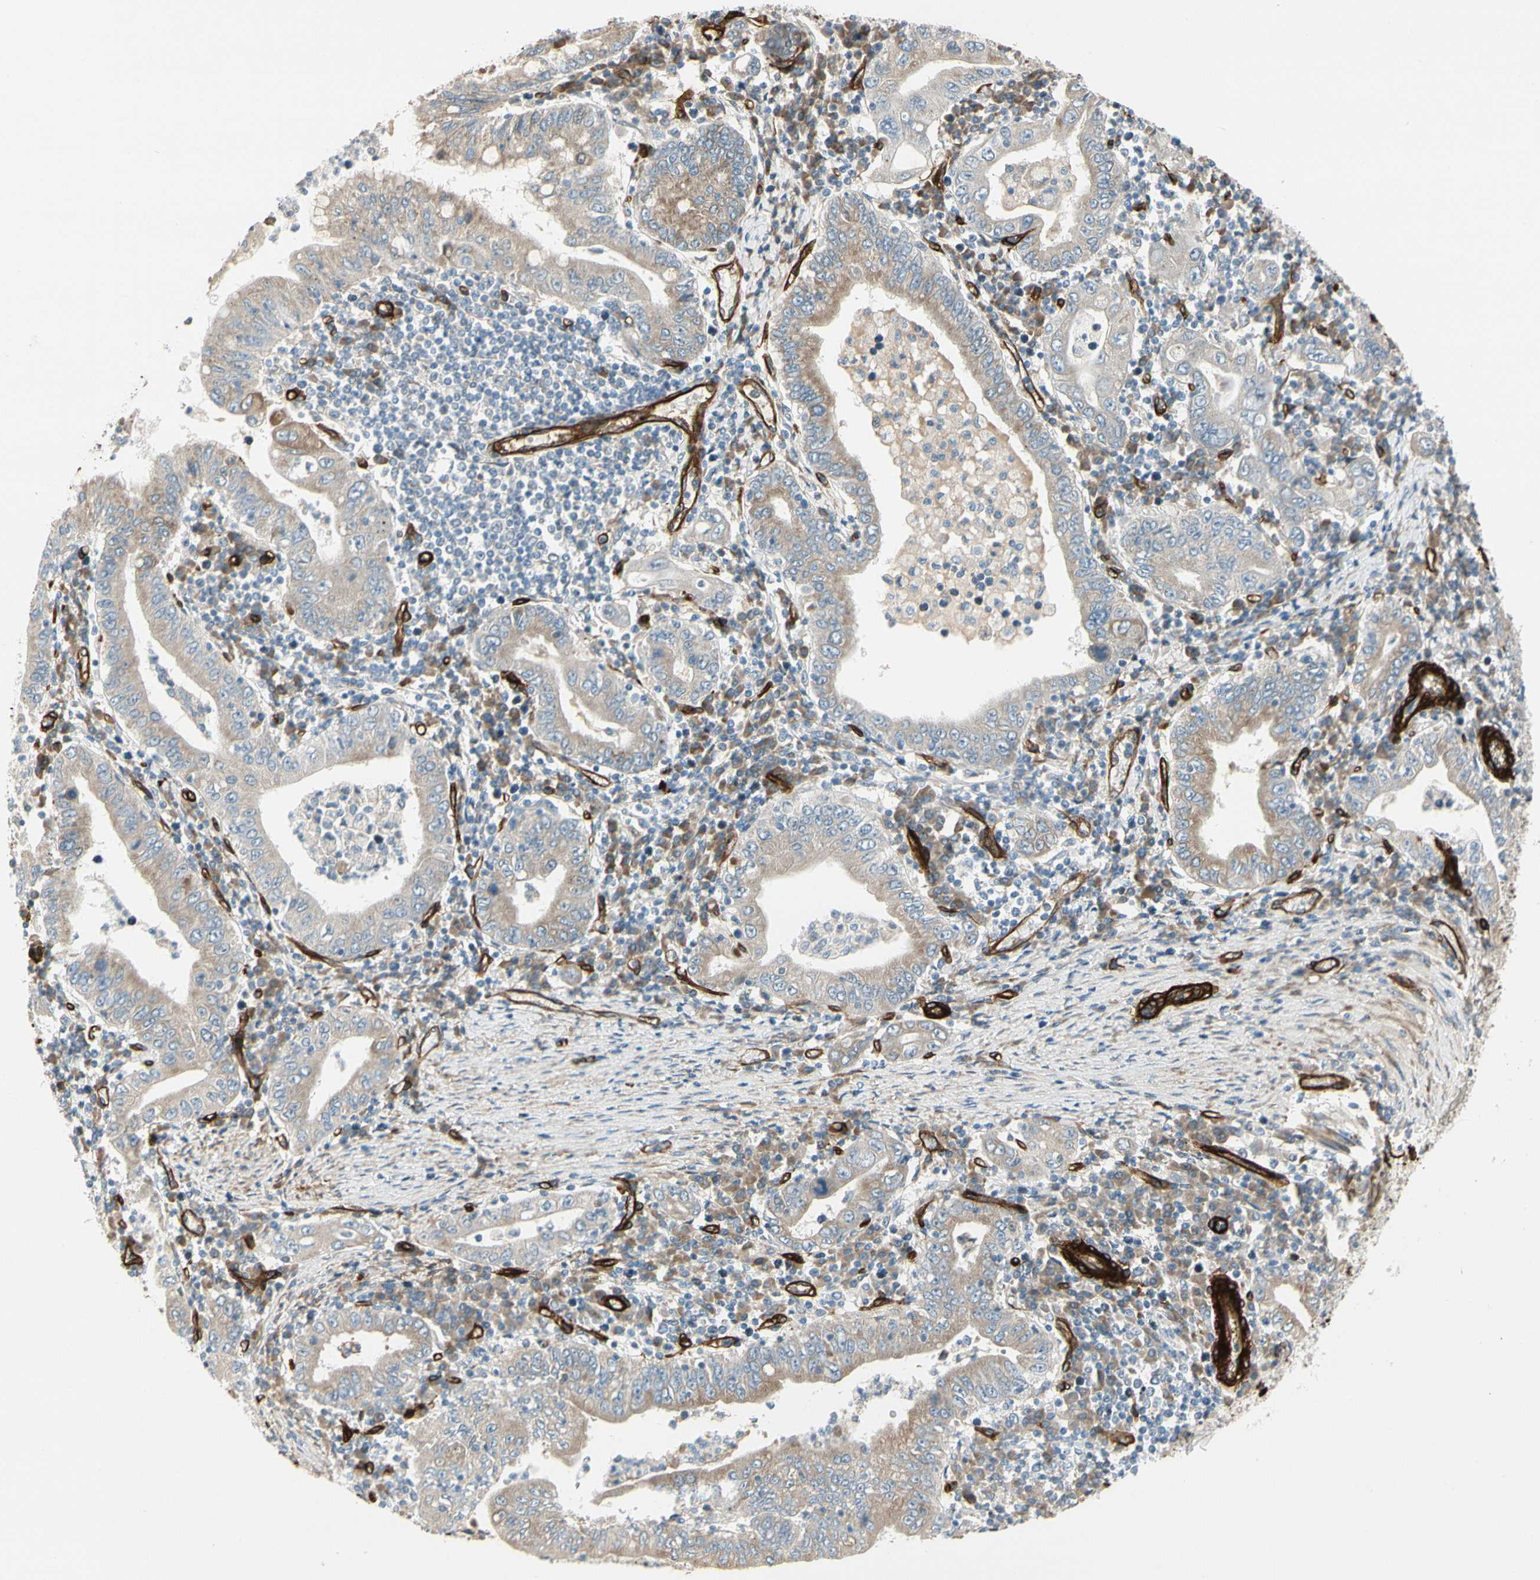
{"staining": {"intensity": "weak", "quantity": "25%-75%", "location": "cytoplasmic/membranous"}, "tissue": "stomach cancer", "cell_type": "Tumor cells", "image_type": "cancer", "snomed": [{"axis": "morphology", "description": "Normal tissue, NOS"}, {"axis": "morphology", "description": "Adenocarcinoma, NOS"}, {"axis": "topography", "description": "Esophagus"}, {"axis": "topography", "description": "Stomach, upper"}, {"axis": "topography", "description": "Peripheral nerve tissue"}], "caption": "Adenocarcinoma (stomach) tissue reveals weak cytoplasmic/membranous expression in approximately 25%-75% of tumor cells", "gene": "MCAM", "patient": {"sex": "male", "age": 62}}